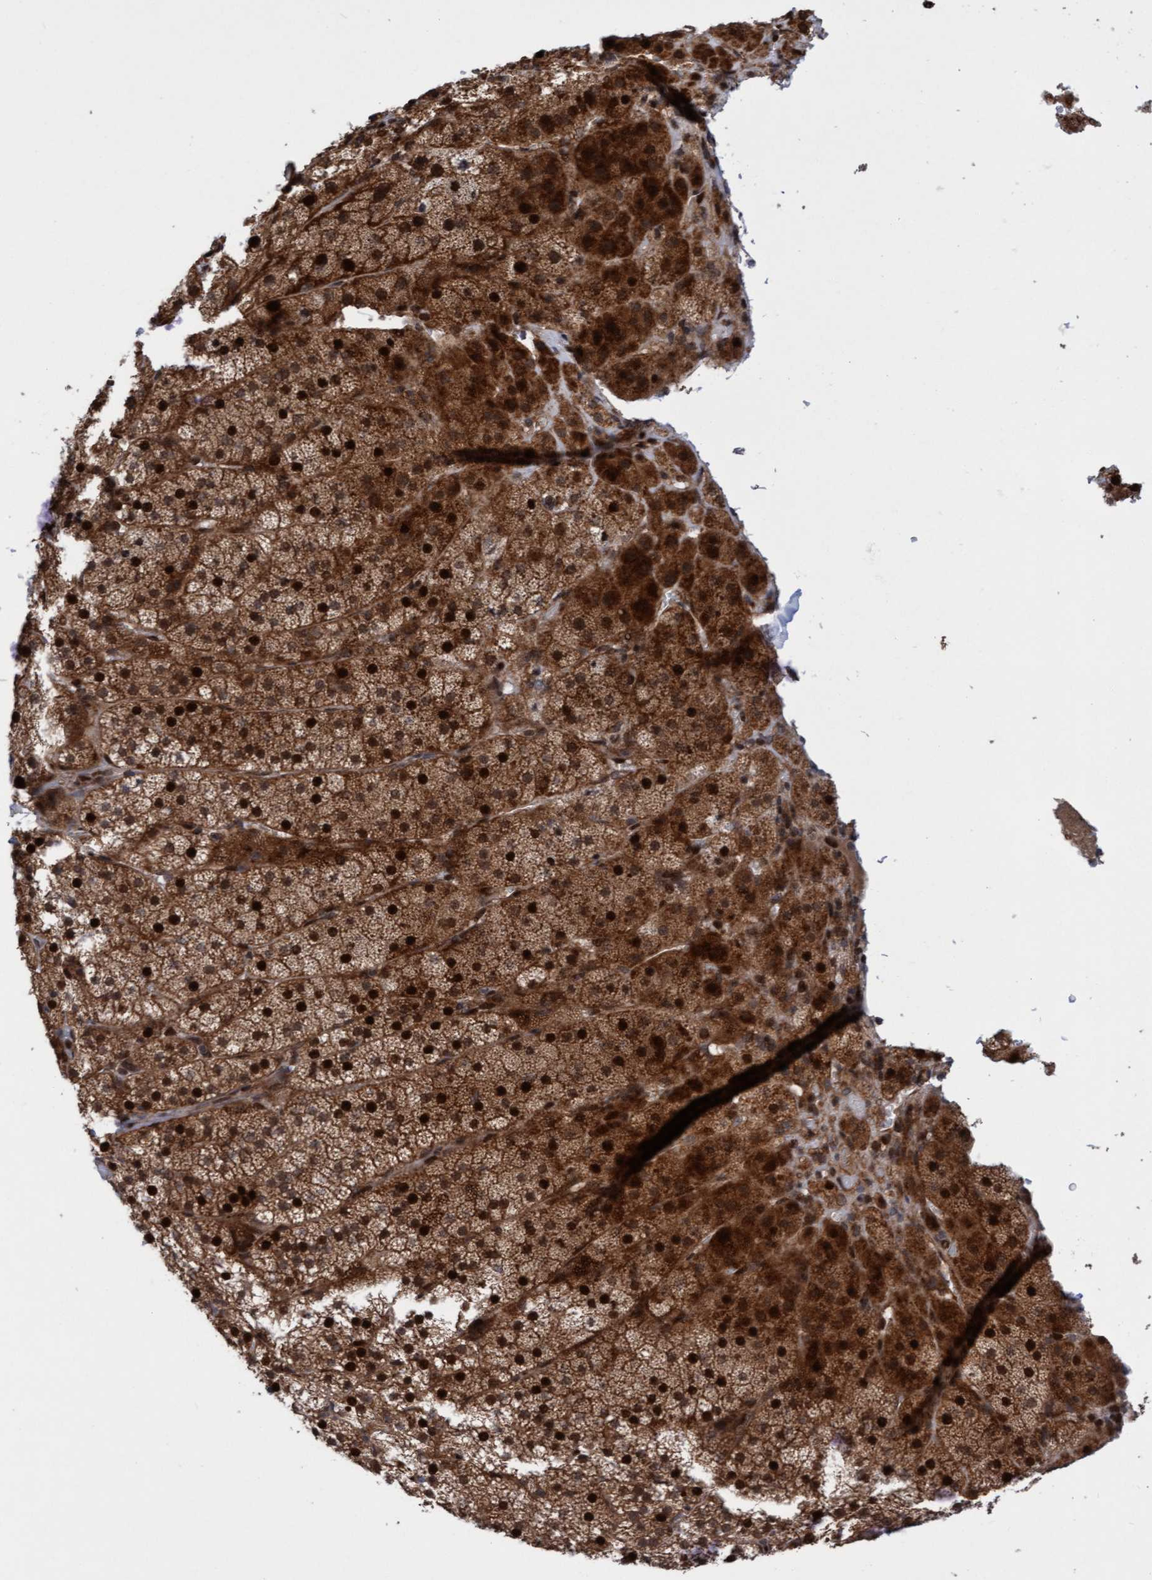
{"staining": {"intensity": "strong", "quantity": ">75%", "location": "cytoplasmic/membranous,nuclear"}, "tissue": "adrenal gland", "cell_type": "Glandular cells", "image_type": "normal", "snomed": [{"axis": "morphology", "description": "Normal tissue, NOS"}, {"axis": "topography", "description": "Adrenal gland"}], "caption": "Adrenal gland was stained to show a protein in brown. There is high levels of strong cytoplasmic/membranous,nuclear staining in about >75% of glandular cells. Ihc stains the protein in brown and the nuclei are stained blue.", "gene": "ITFG1", "patient": {"sex": "female", "age": 44}}